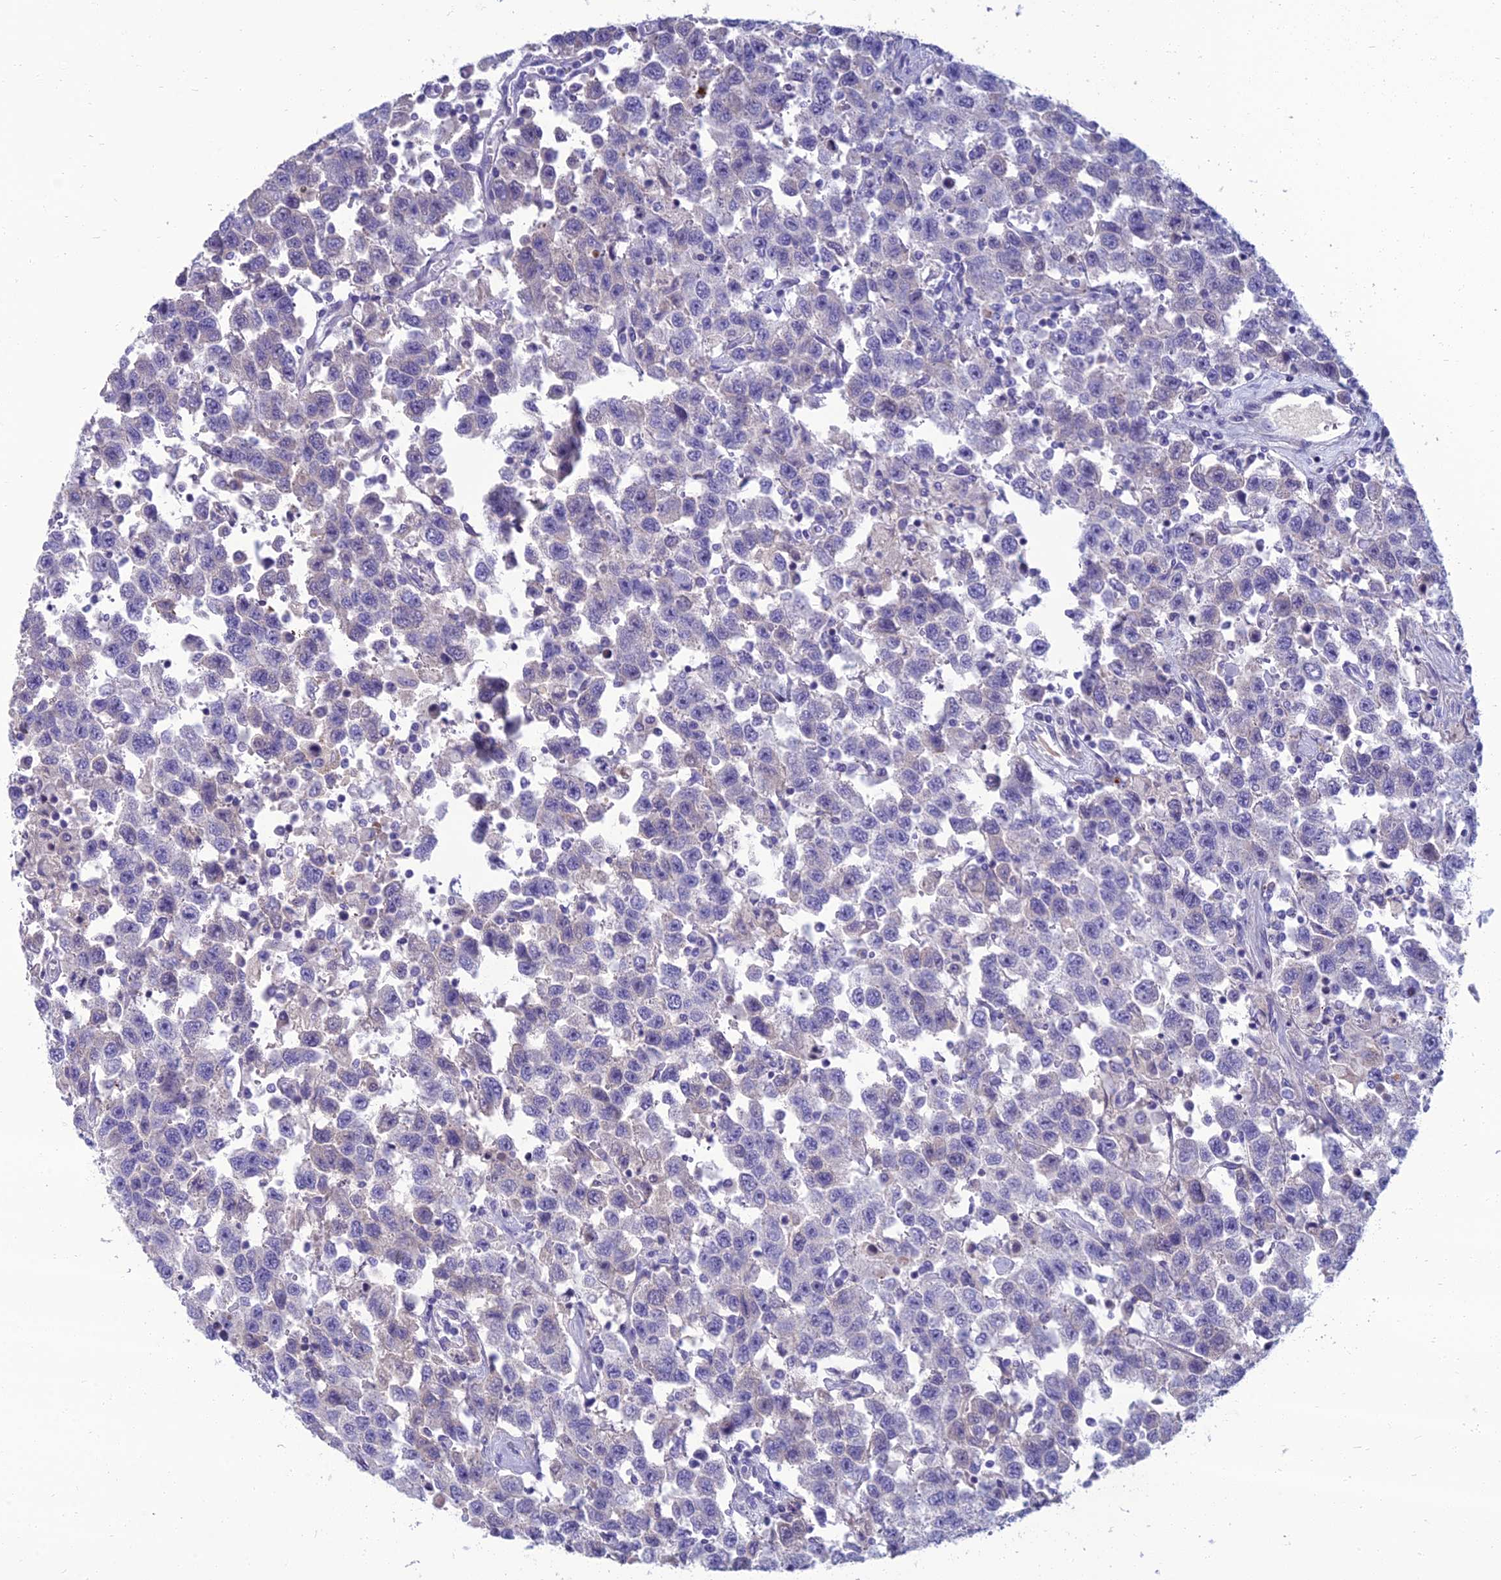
{"staining": {"intensity": "negative", "quantity": "none", "location": "none"}, "tissue": "testis cancer", "cell_type": "Tumor cells", "image_type": "cancer", "snomed": [{"axis": "morphology", "description": "Seminoma, NOS"}, {"axis": "topography", "description": "Testis"}], "caption": "Immunohistochemistry of human seminoma (testis) reveals no staining in tumor cells.", "gene": "SPTLC3", "patient": {"sex": "male", "age": 41}}